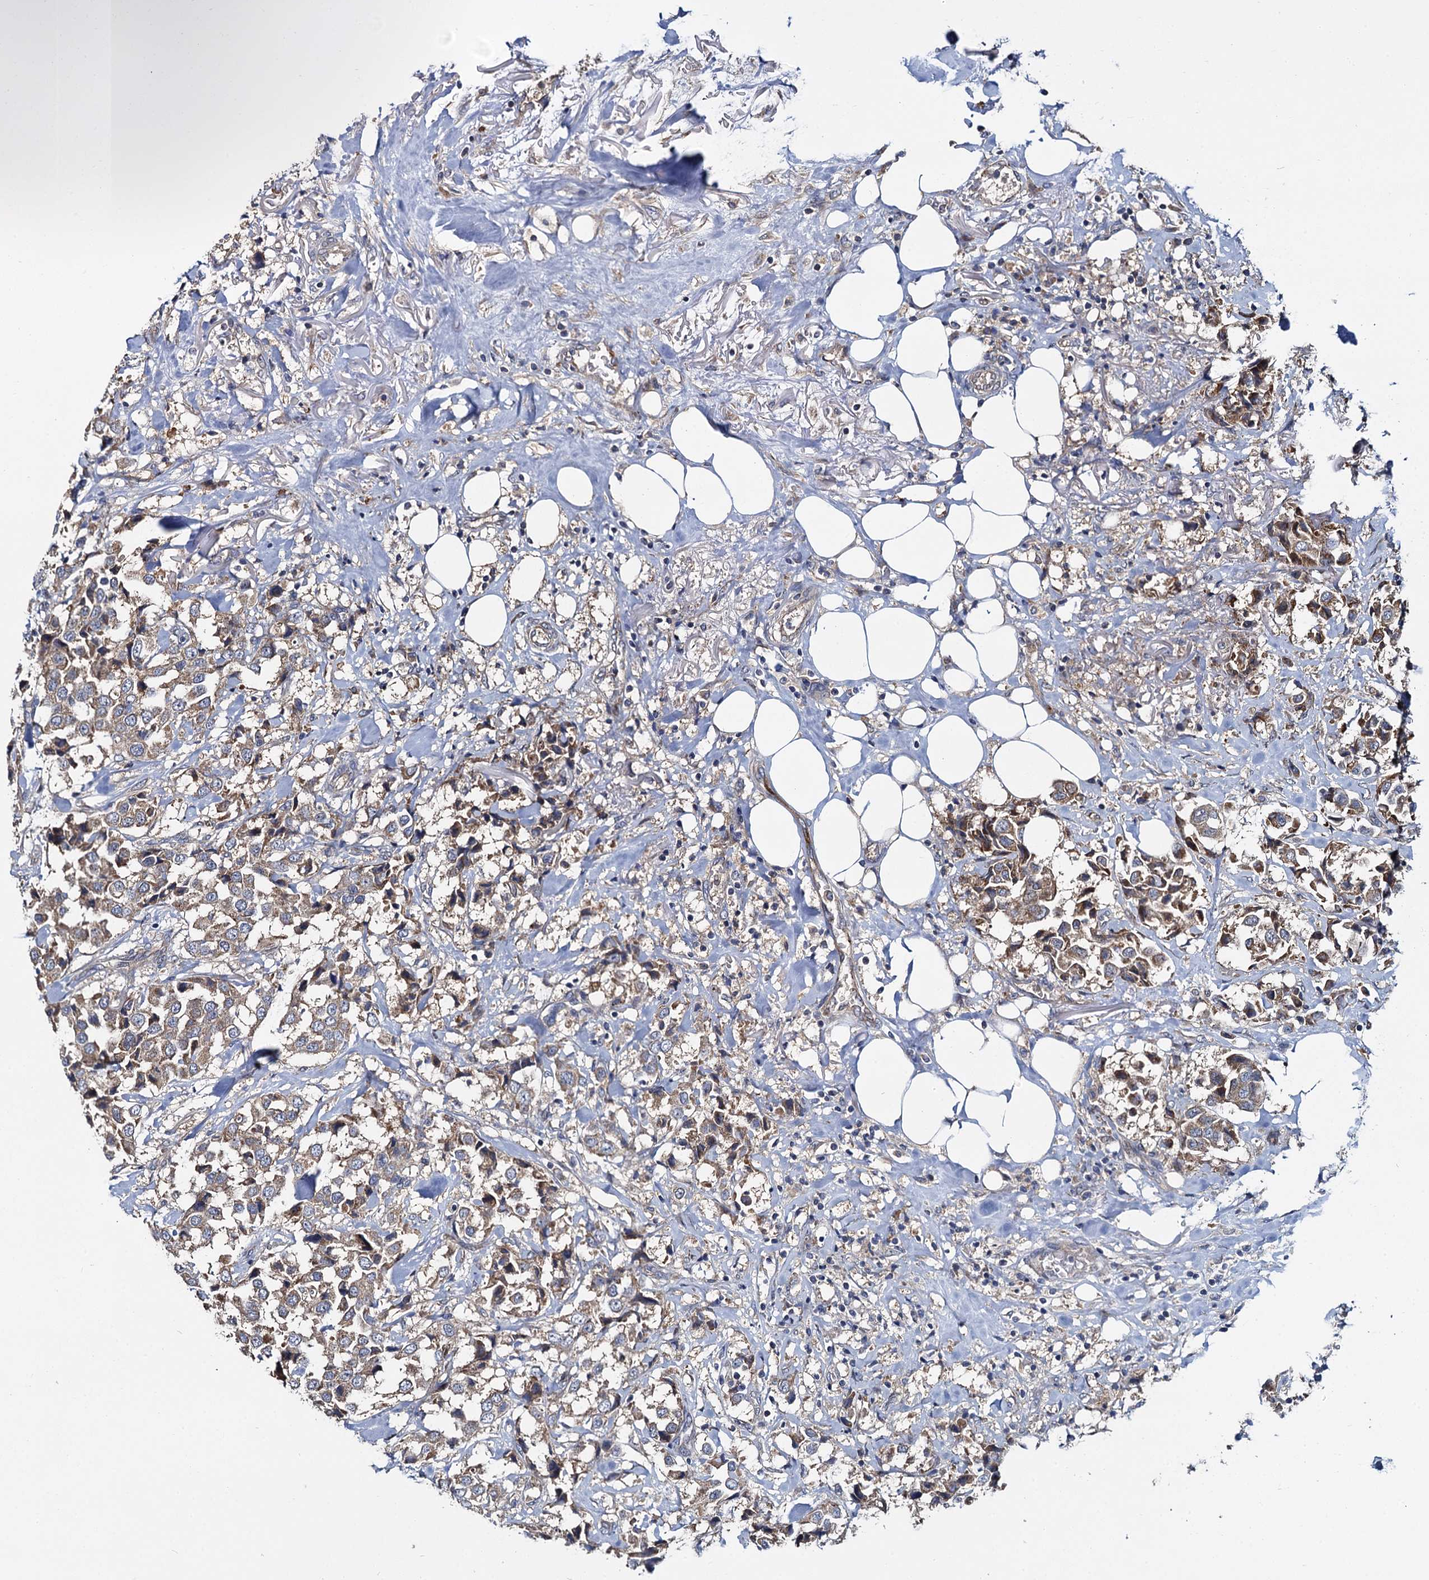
{"staining": {"intensity": "weak", "quantity": ">75%", "location": "cytoplasmic/membranous"}, "tissue": "breast cancer", "cell_type": "Tumor cells", "image_type": "cancer", "snomed": [{"axis": "morphology", "description": "Duct carcinoma"}, {"axis": "topography", "description": "Breast"}], "caption": "About >75% of tumor cells in breast cancer (infiltrating ductal carcinoma) exhibit weak cytoplasmic/membranous protein staining as visualized by brown immunohistochemical staining.", "gene": "CEP192", "patient": {"sex": "female", "age": 80}}